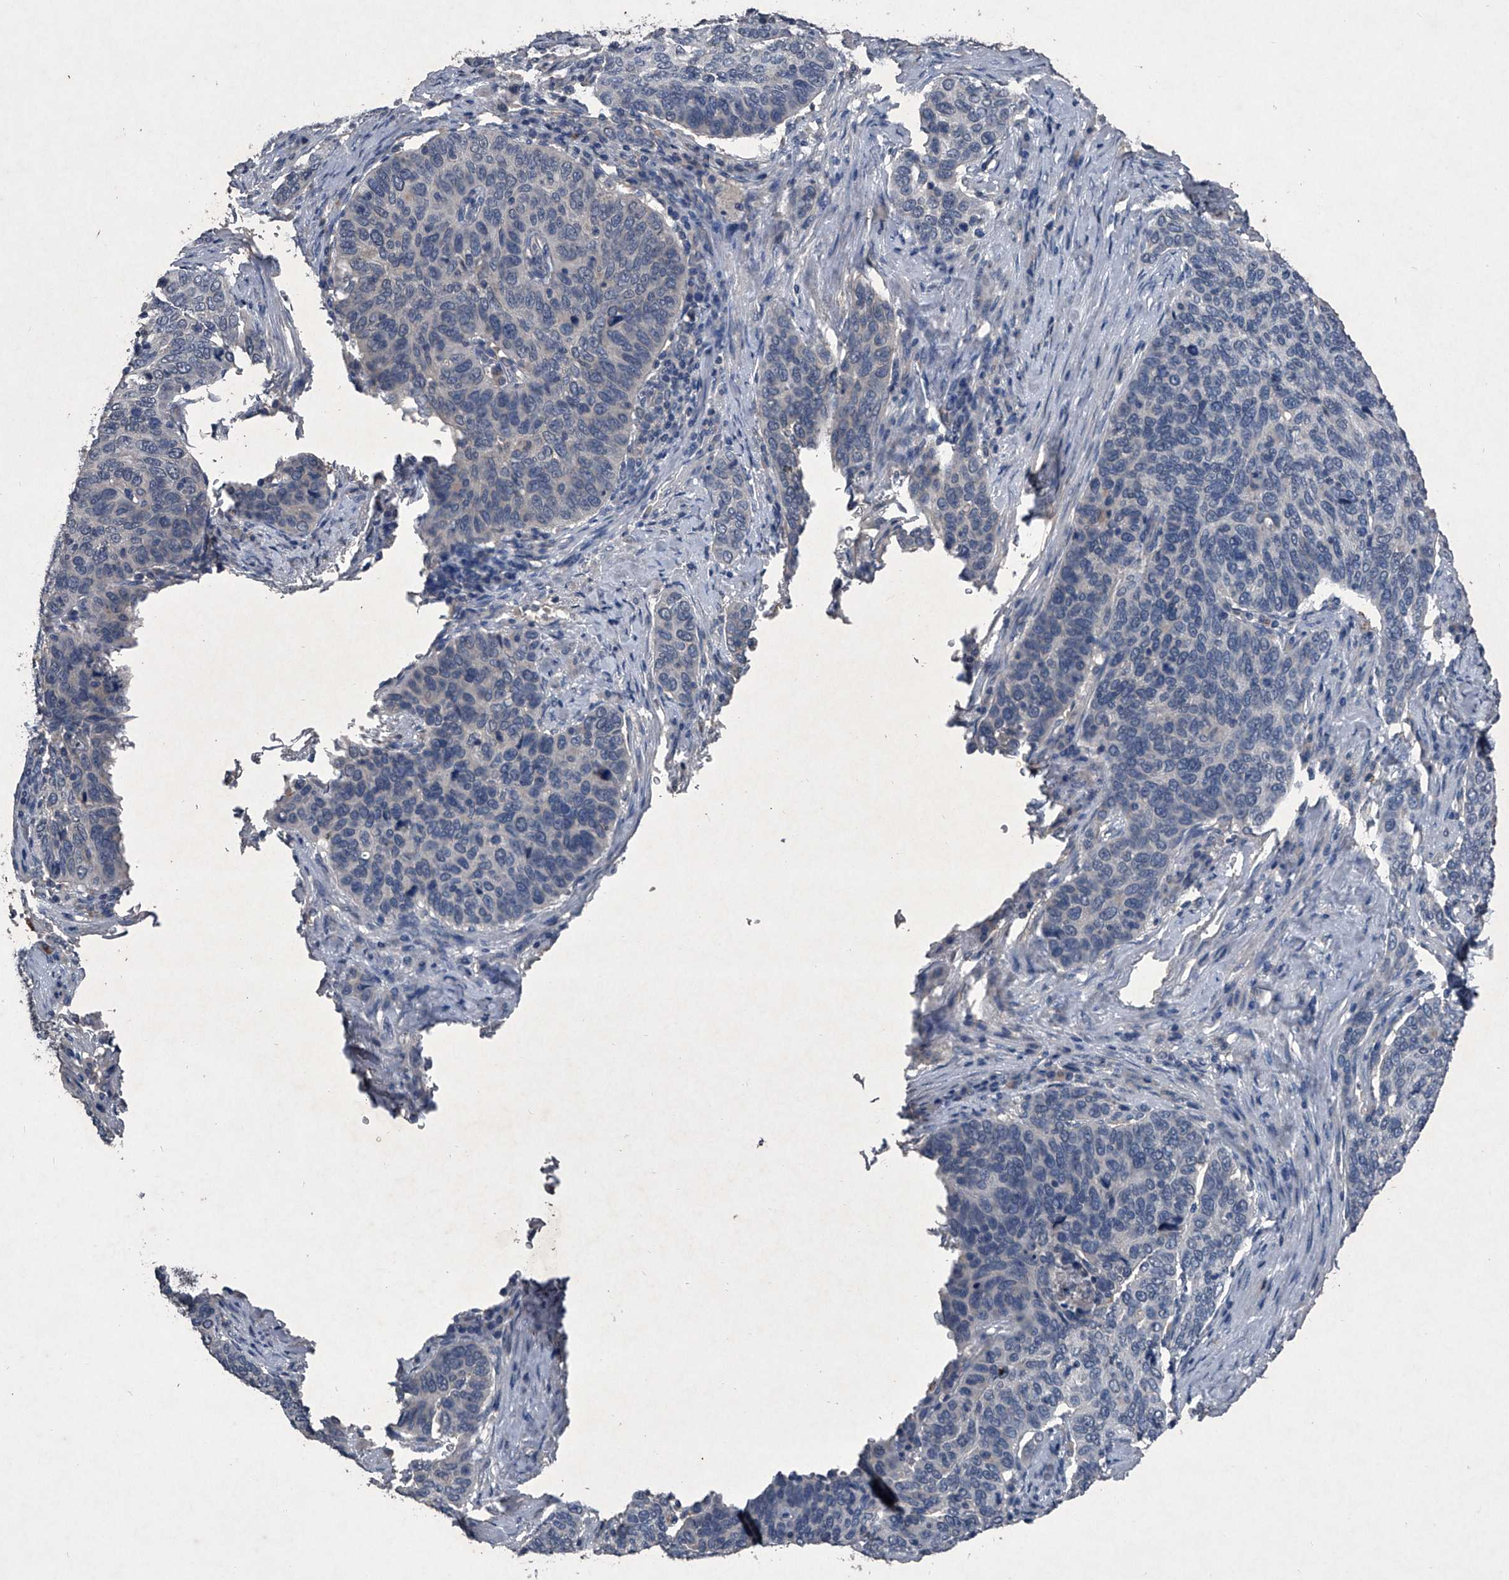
{"staining": {"intensity": "negative", "quantity": "none", "location": "none"}, "tissue": "cervical cancer", "cell_type": "Tumor cells", "image_type": "cancer", "snomed": [{"axis": "morphology", "description": "Squamous cell carcinoma, NOS"}, {"axis": "topography", "description": "Cervix"}], "caption": "Cervical cancer was stained to show a protein in brown. There is no significant expression in tumor cells.", "gene": "MAPKAP1", "patient": {"sex": "female", "age": 60}}